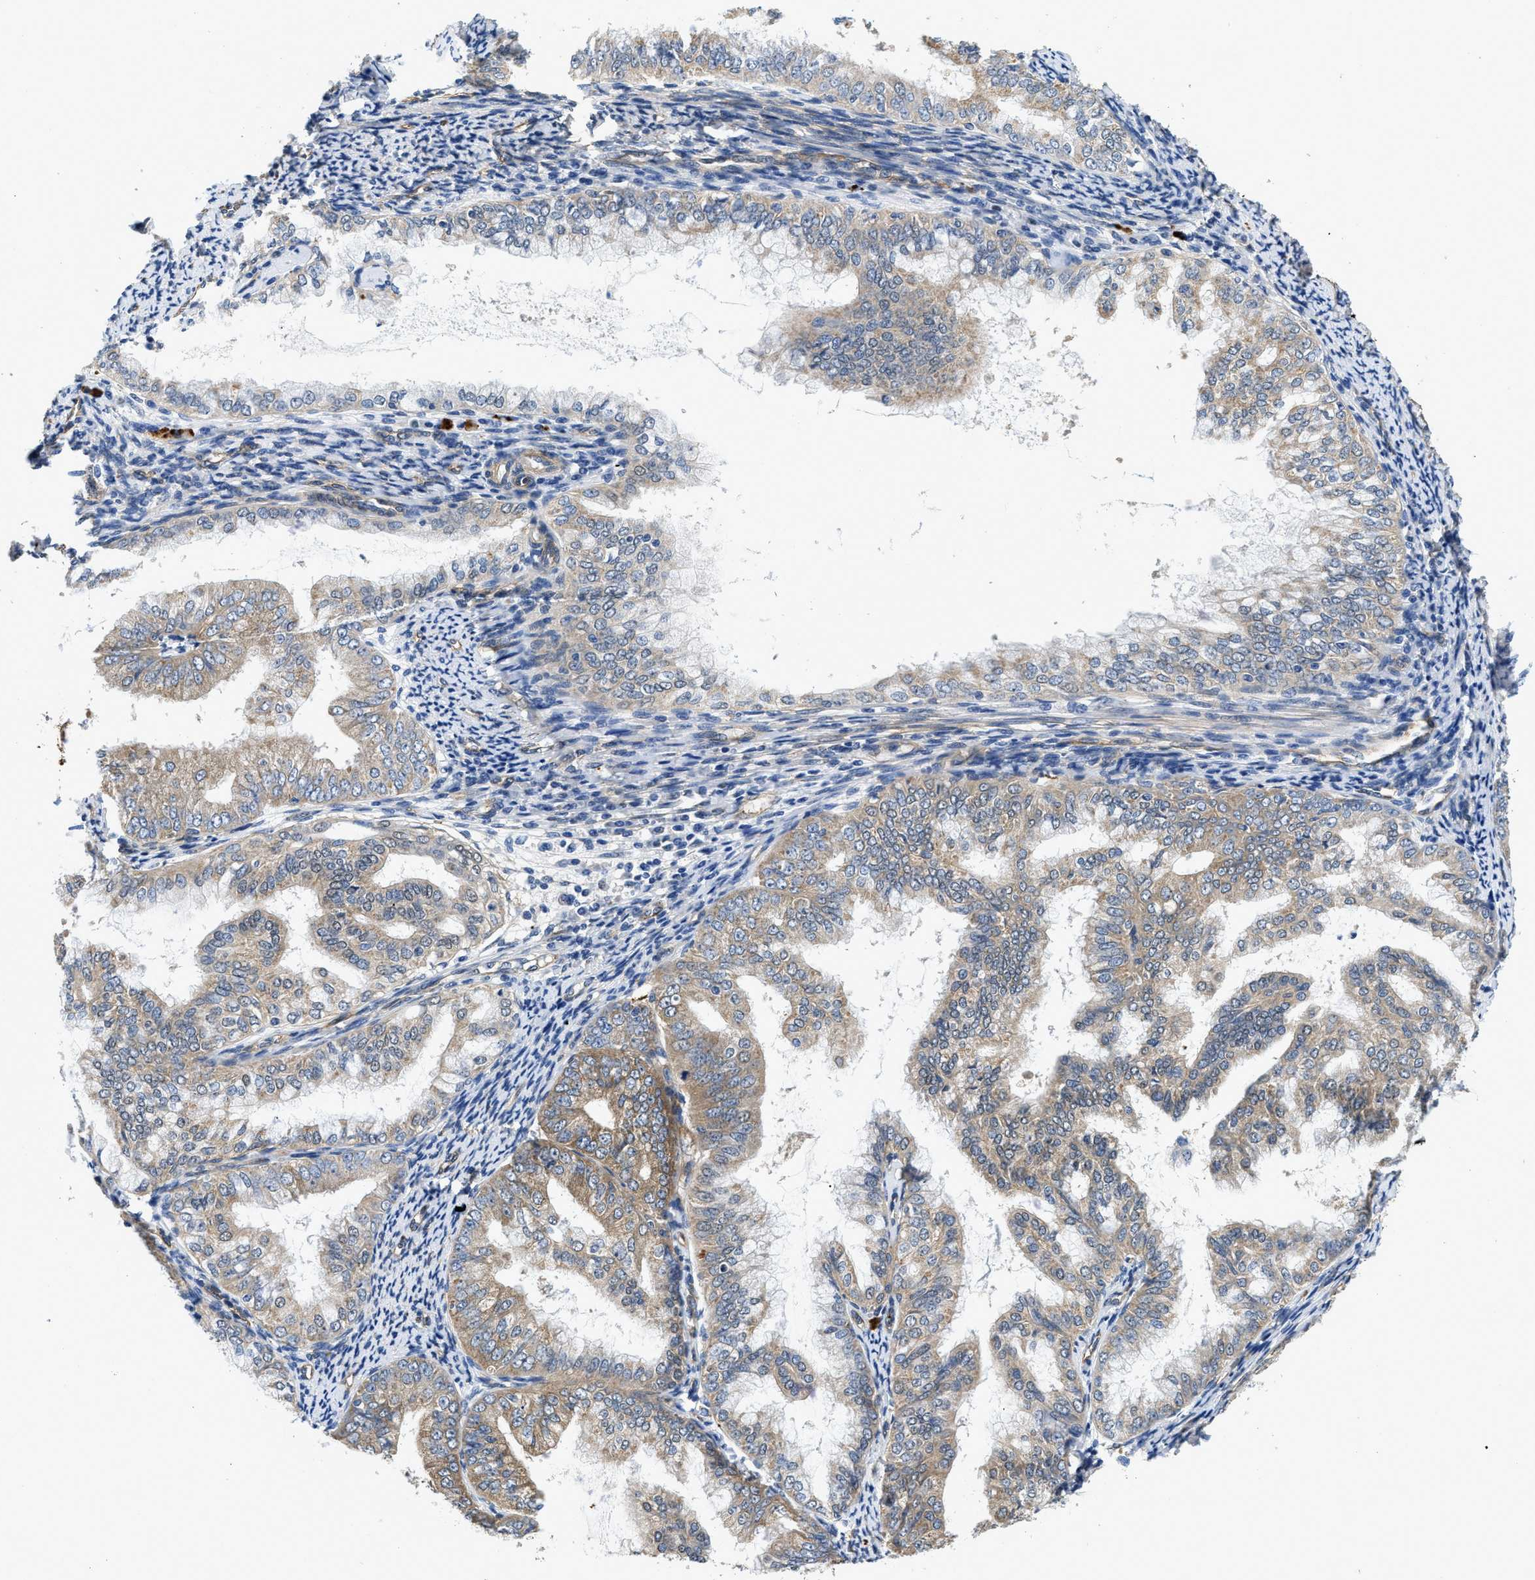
{"staining": {"intensity": "weak", "quantity": ">75%", "location": "cytoplasmic/membranous"}, "tissue": "endometrial cancer", "cell_type": "Tumor cells", "image_type": "cancer", "snomed": [{"axis": "morphology", "description": "Adenocarcinoma, NOS"}, {"axis": "topography", "description": "Endometrium"}], "caption": "A brown stain labels weak cytoplasmic/membranous positivity of a protein in human adenocarcinoma (endometrial) tumor cells.", "gene": "RAPH1", "patient": {"sex": "female", "age": 63}}